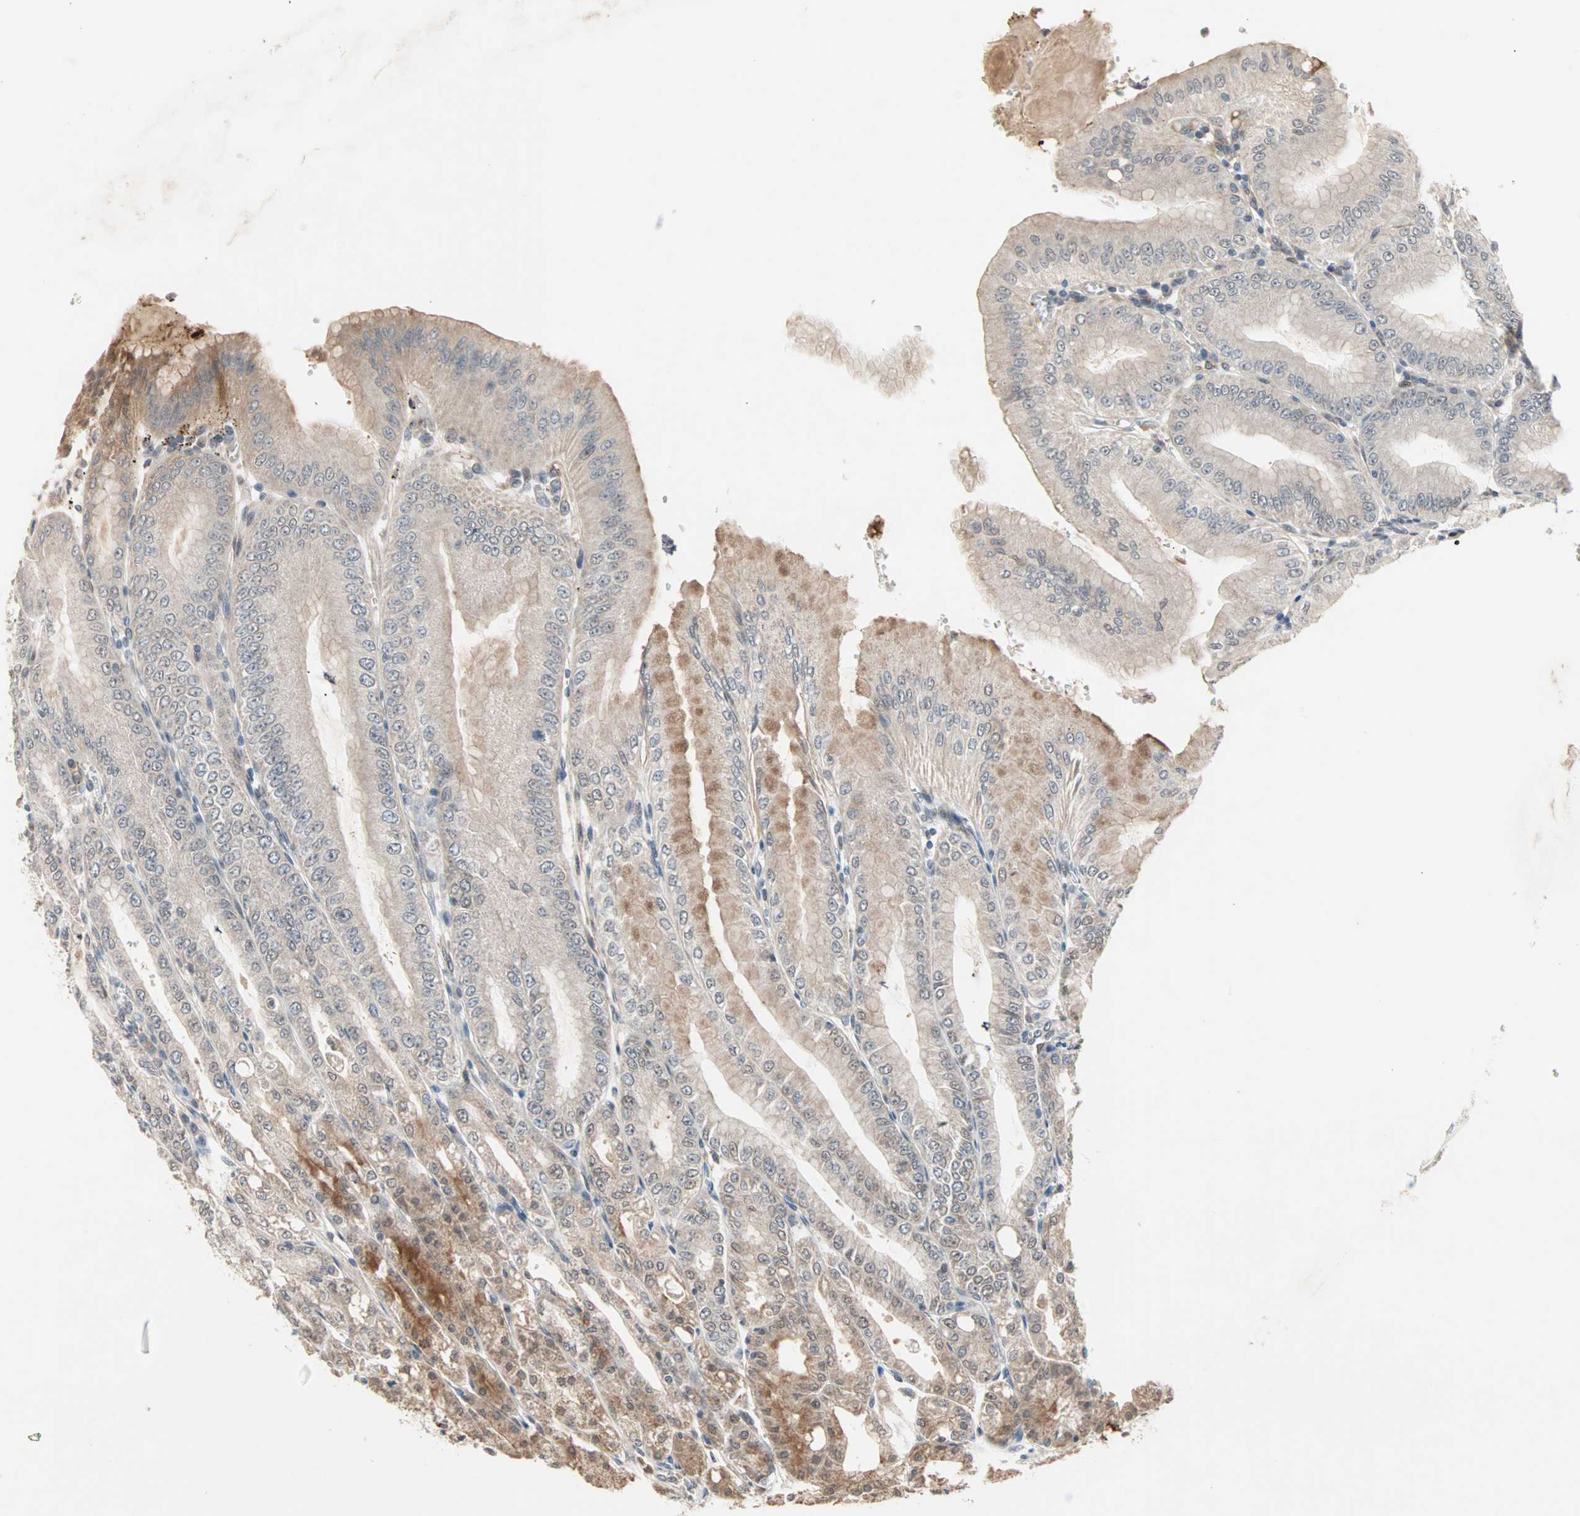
{"staining": {"intensity": "moderate", "quantity": "25%-75%", "location": "cytoplasmic/membranous"}, "tissue": "stomach", "cell_type": "Glandular cells", "image_type": "normal", "snomed": [{"axis": "morphology", "description": "Normal tissue, NOS"}, {"axis": "topography", "description": "Stomach, lower"}], "caption": "Glandular cells display medium levels of moderate cytoplasmic/membranous expression in about 25%-75% of cells in unremarkable human stomach.", "gene": "PROS1", "patient": {"sex": "male", "age": 71}}